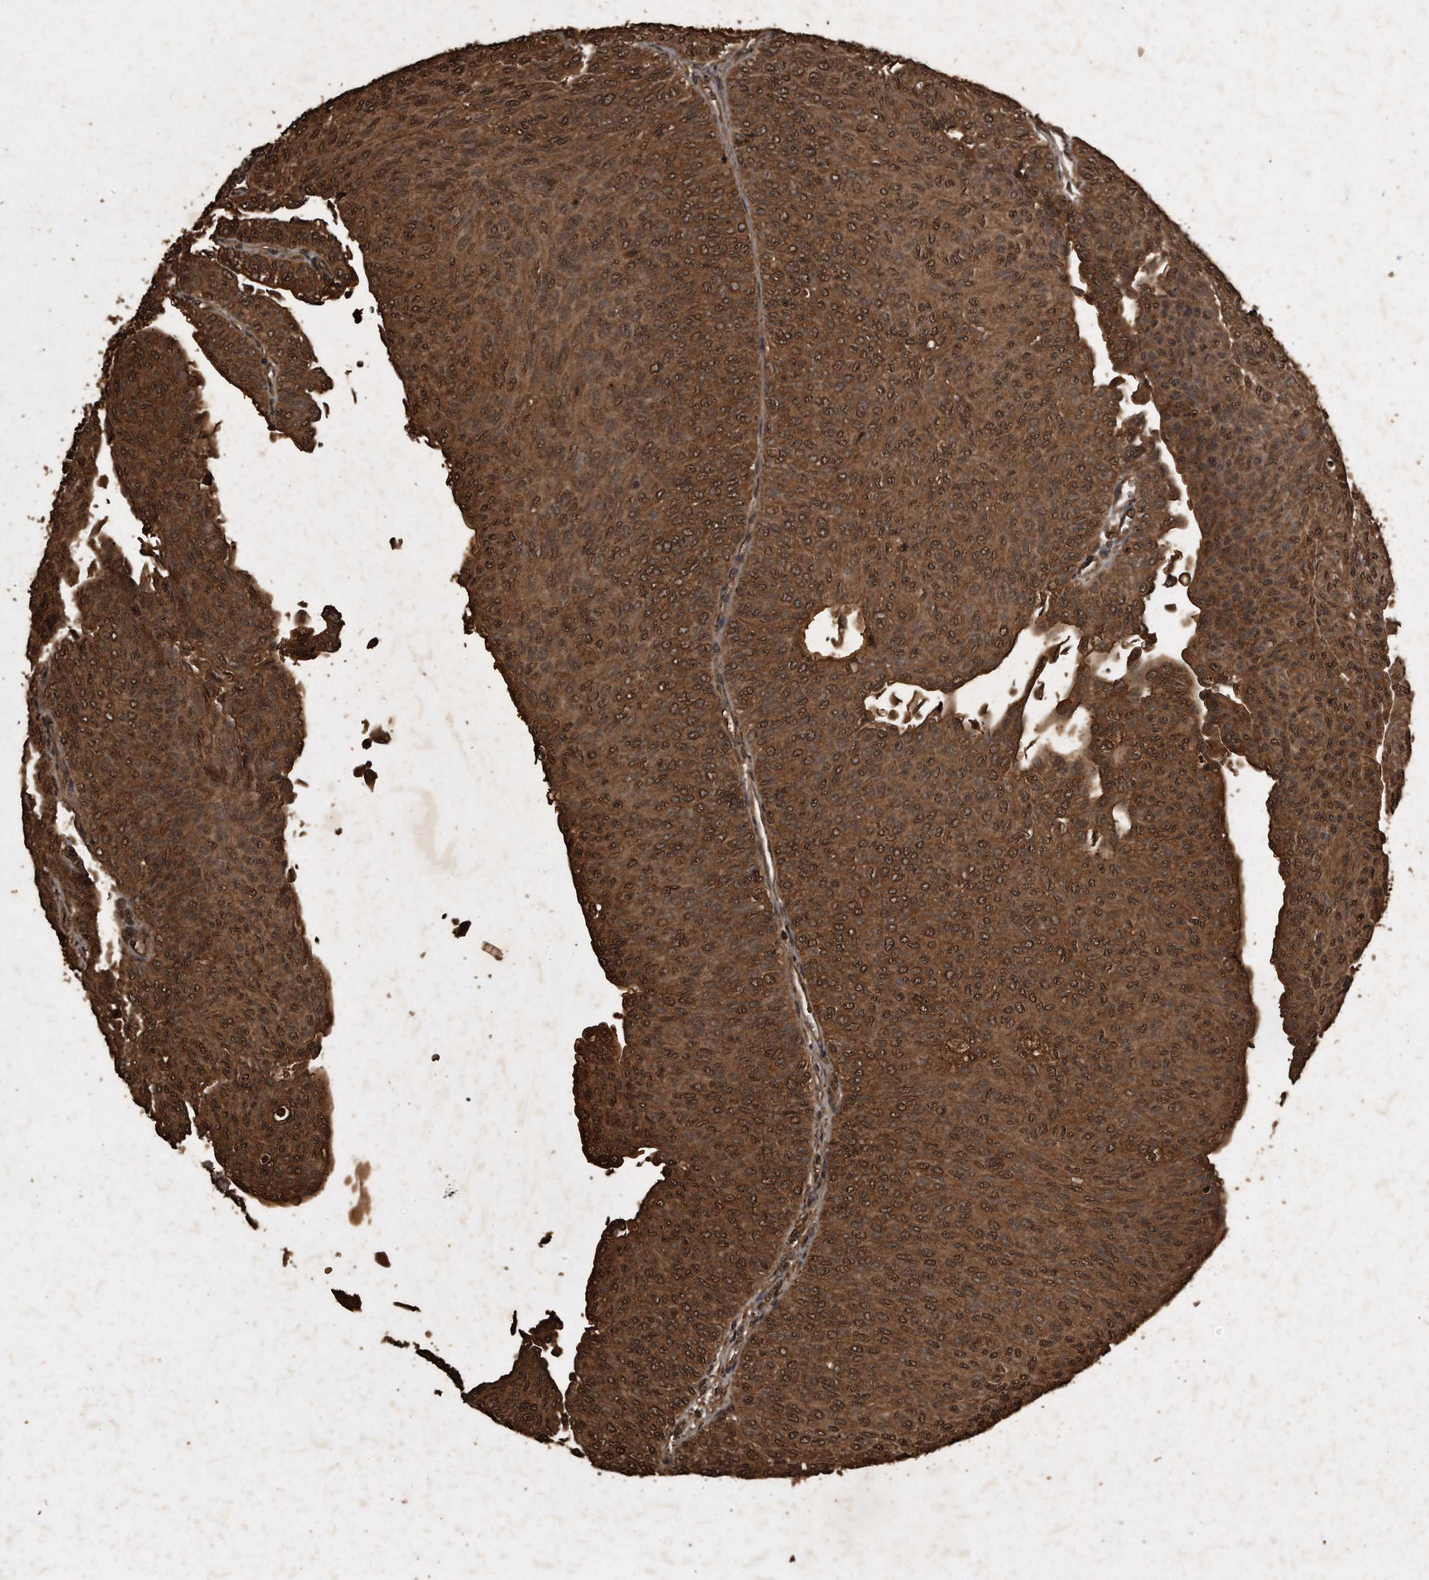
{"staining": {"intensity": "strong", "quantity": ">75%", "location": "cytoplasmic/membranous,nuclear"}, "tissue": "urothelial cancer", "cell_type": "Tumor cells", "image_type": "cancer", "snomed": [{"axis": "morphology", "description": "Urothelial carcinoma, Low grade"}, {"axis": "topography", "description": "Urinary bladder"}], "caption": "DAB immunohistochemical staining of human low-grade urothelial carcinoma reveals strong cytoplasmic/membranous and nuclear protein expression in approximately >75% of tumor cells.", "gene": "CFLAR", "patient": {"sex": "male", "age": 78}}